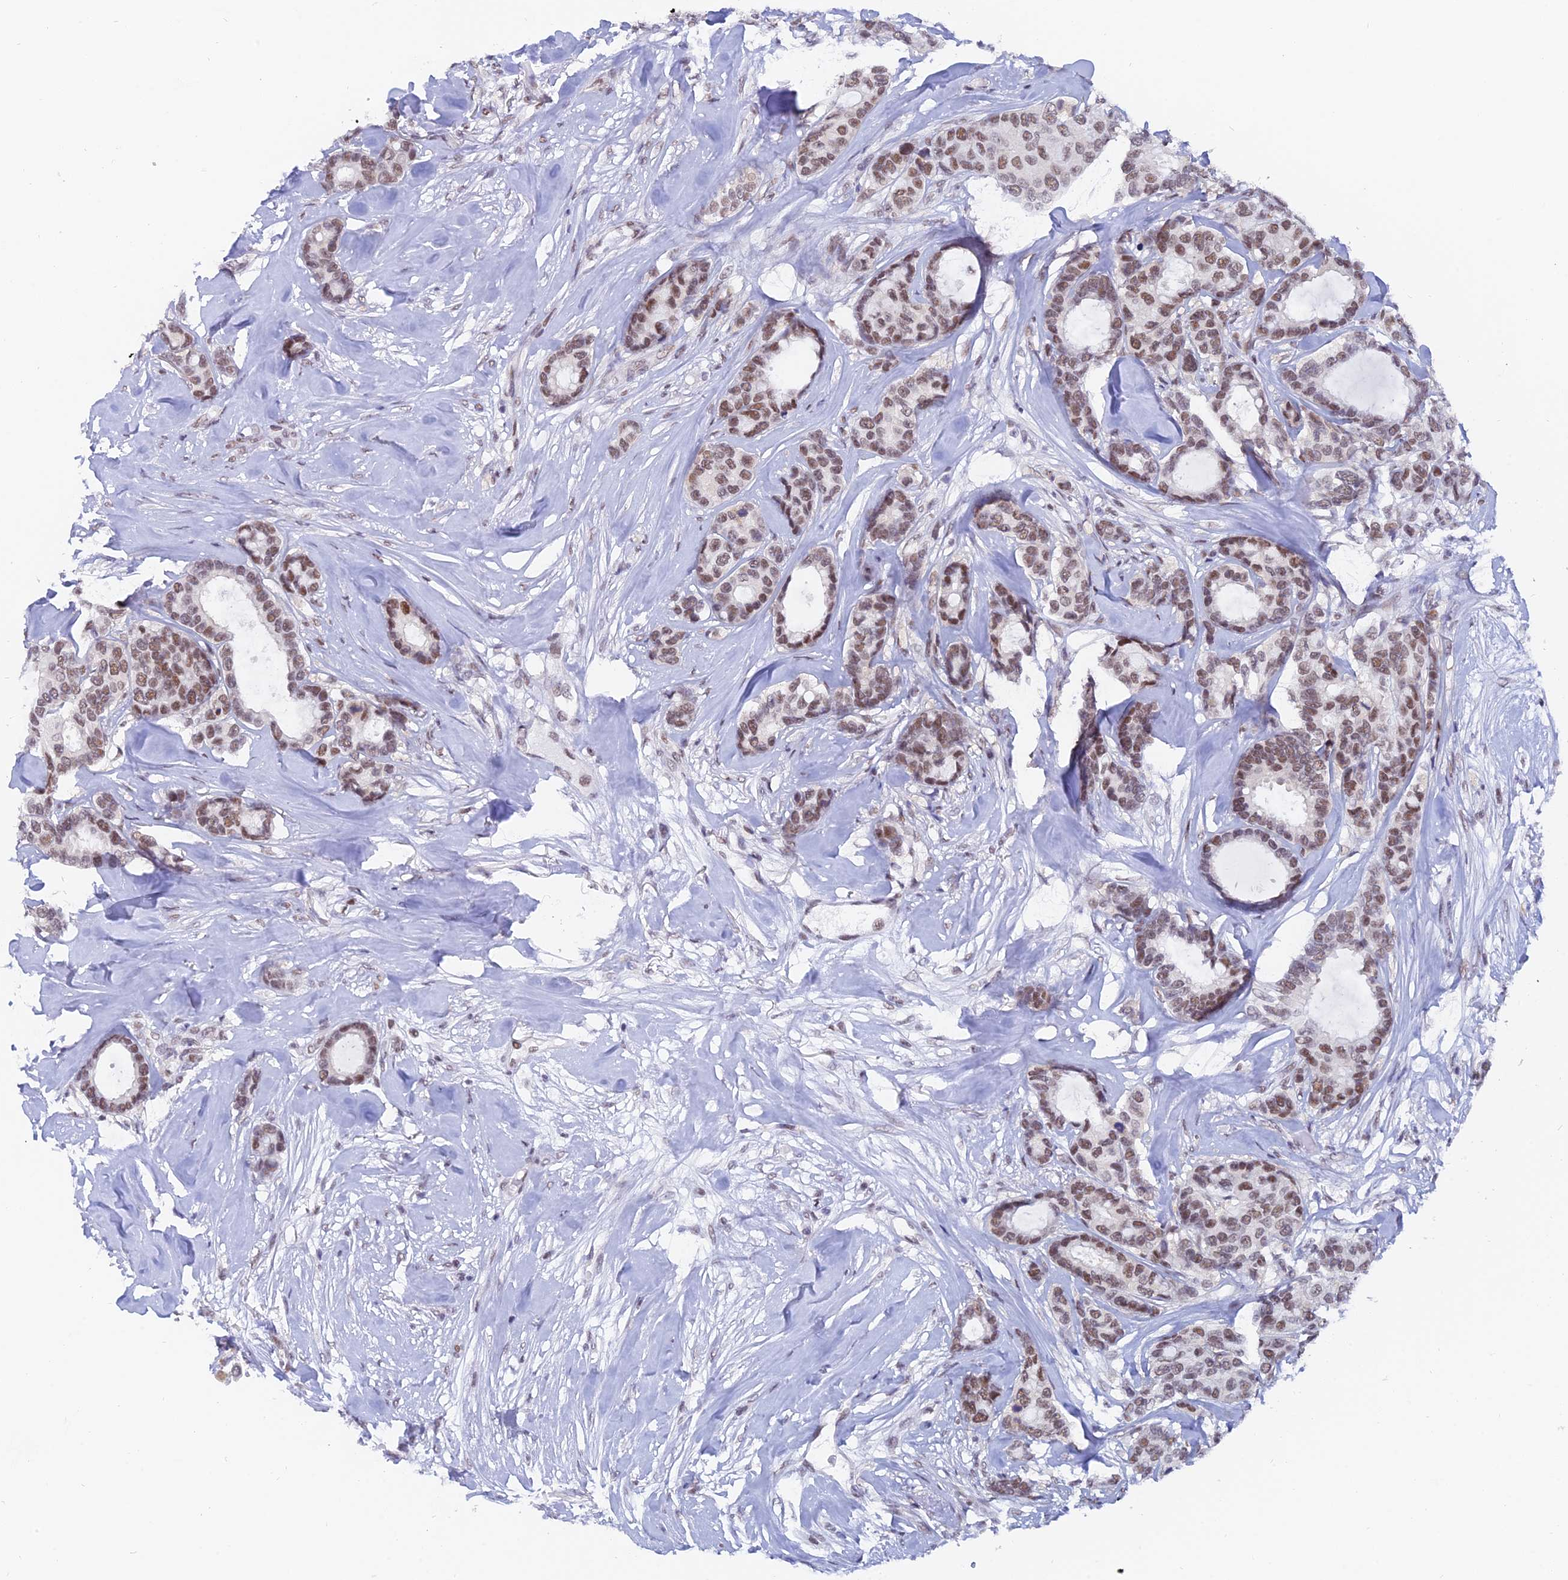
{"staining": {"intensity": "moderate", "quantity": ">75%", "location": "nuclear"}, "tissue": "breast cancer", "cell_type": "Tumor cells", "image_type": "cancer", "snomed": [{"axis": "morphology", "description": "Duct carcinoma"}, {"axis": "topography", "description": "Breast"}], "caption": "Moderate nuclear expression for a protein is present in about >75% of tumor cells of breast cancer (intraductal carcinoma) using immunohistochemistry.", "gene": "DPY30", "patient": {"sex": "female", "age": 87}}